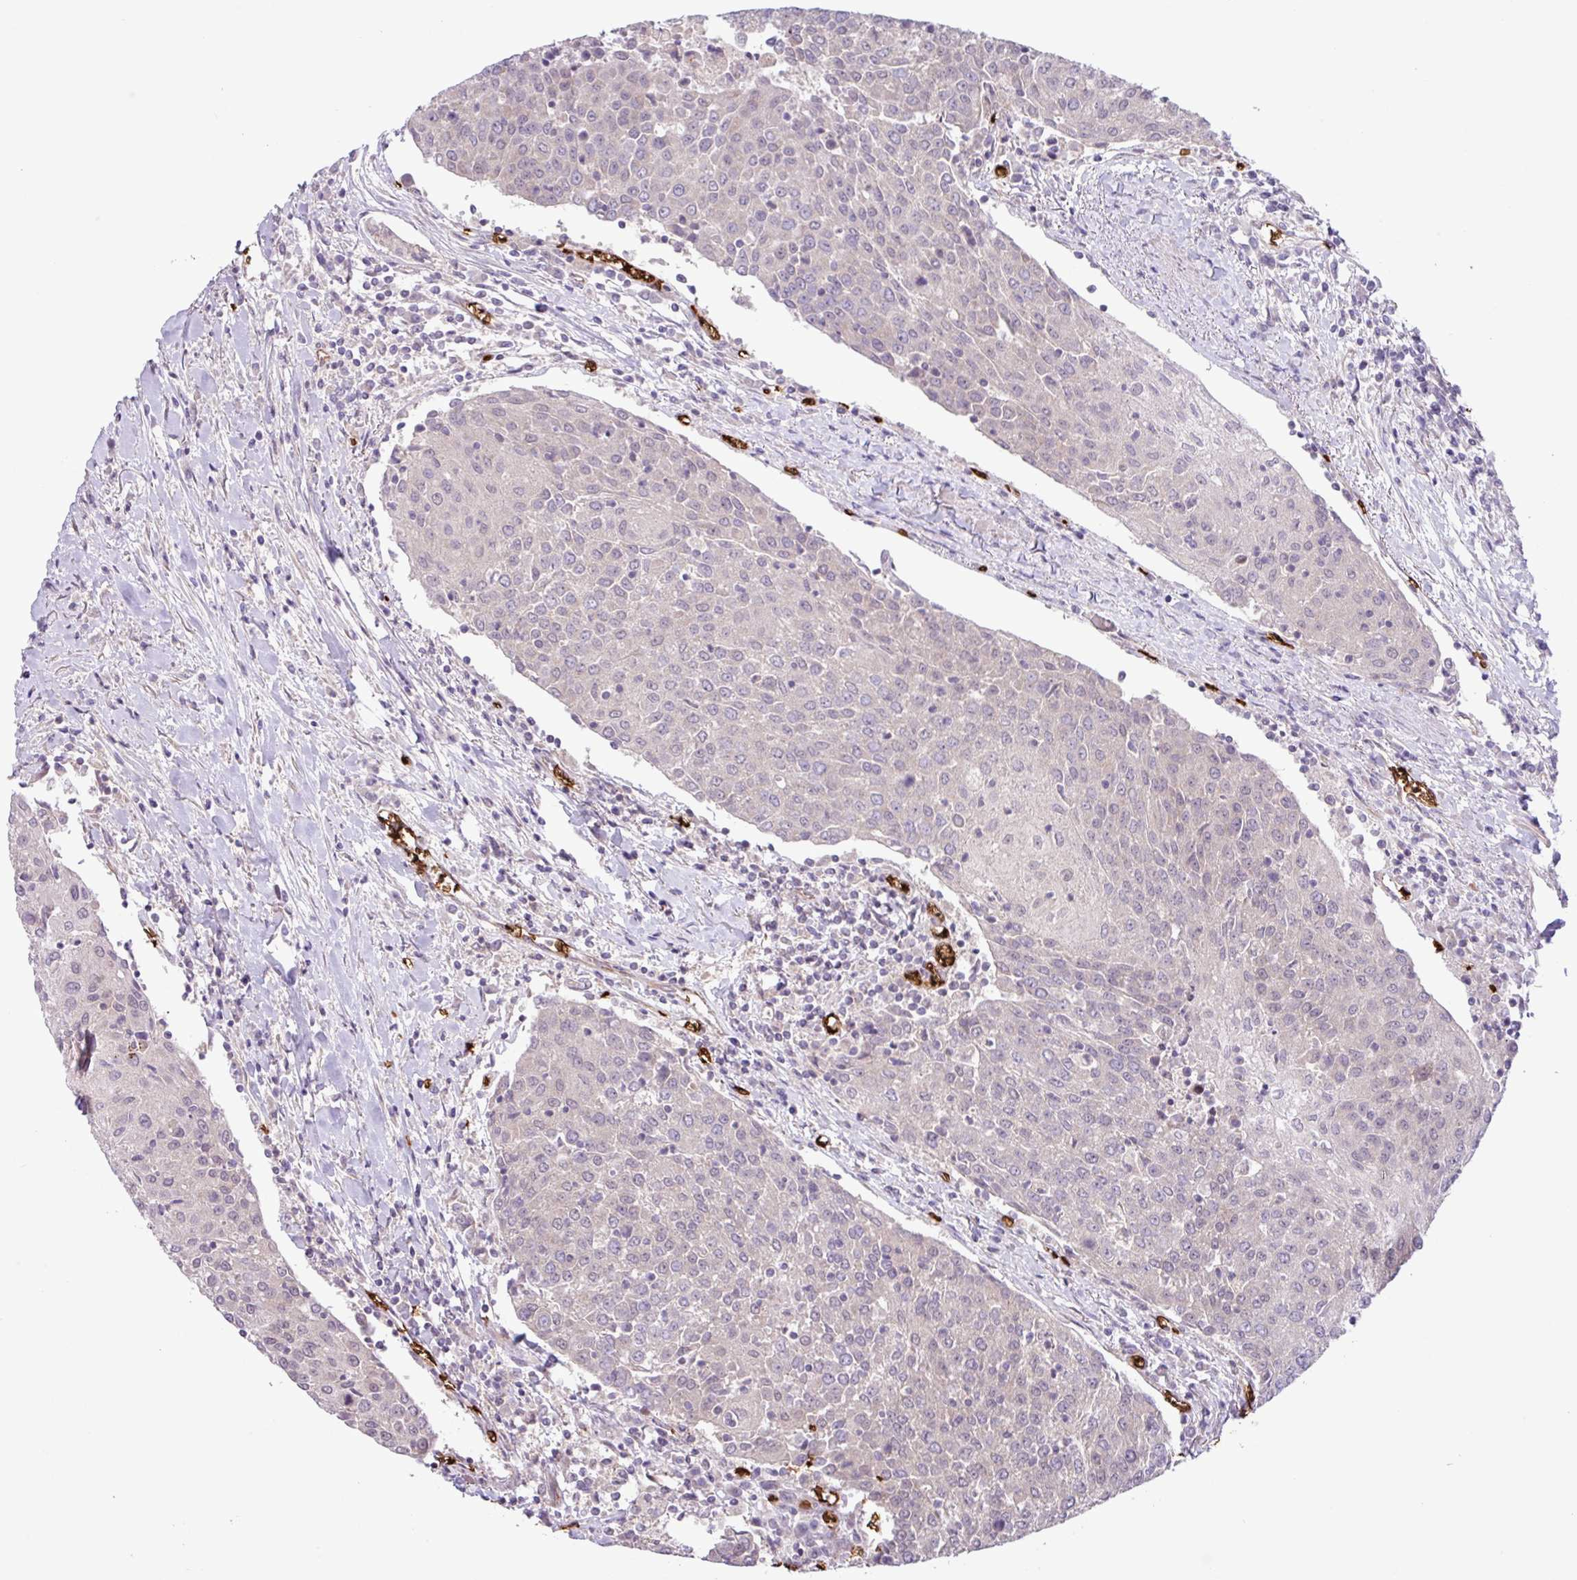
{"staining": {"intensity": "negative", "quantity": "none", "location": "none"}, "tissue": "urothelial cancer", "cell_type": "Tumor cells", "image_type": "cancer", "snomed": [{"axis": "morphology", "description": "Urothelial carcinoma, High grade"}, {"axis": "topography", "description": "Urinary bladder"}], "caption": "Human urothelial cancer stained for a protein using immunohistochemistry (IHC) reveals no staining in tumor cells.", "gene": "RAD21L1", "patient": {"sex": "female", "age": 85}}